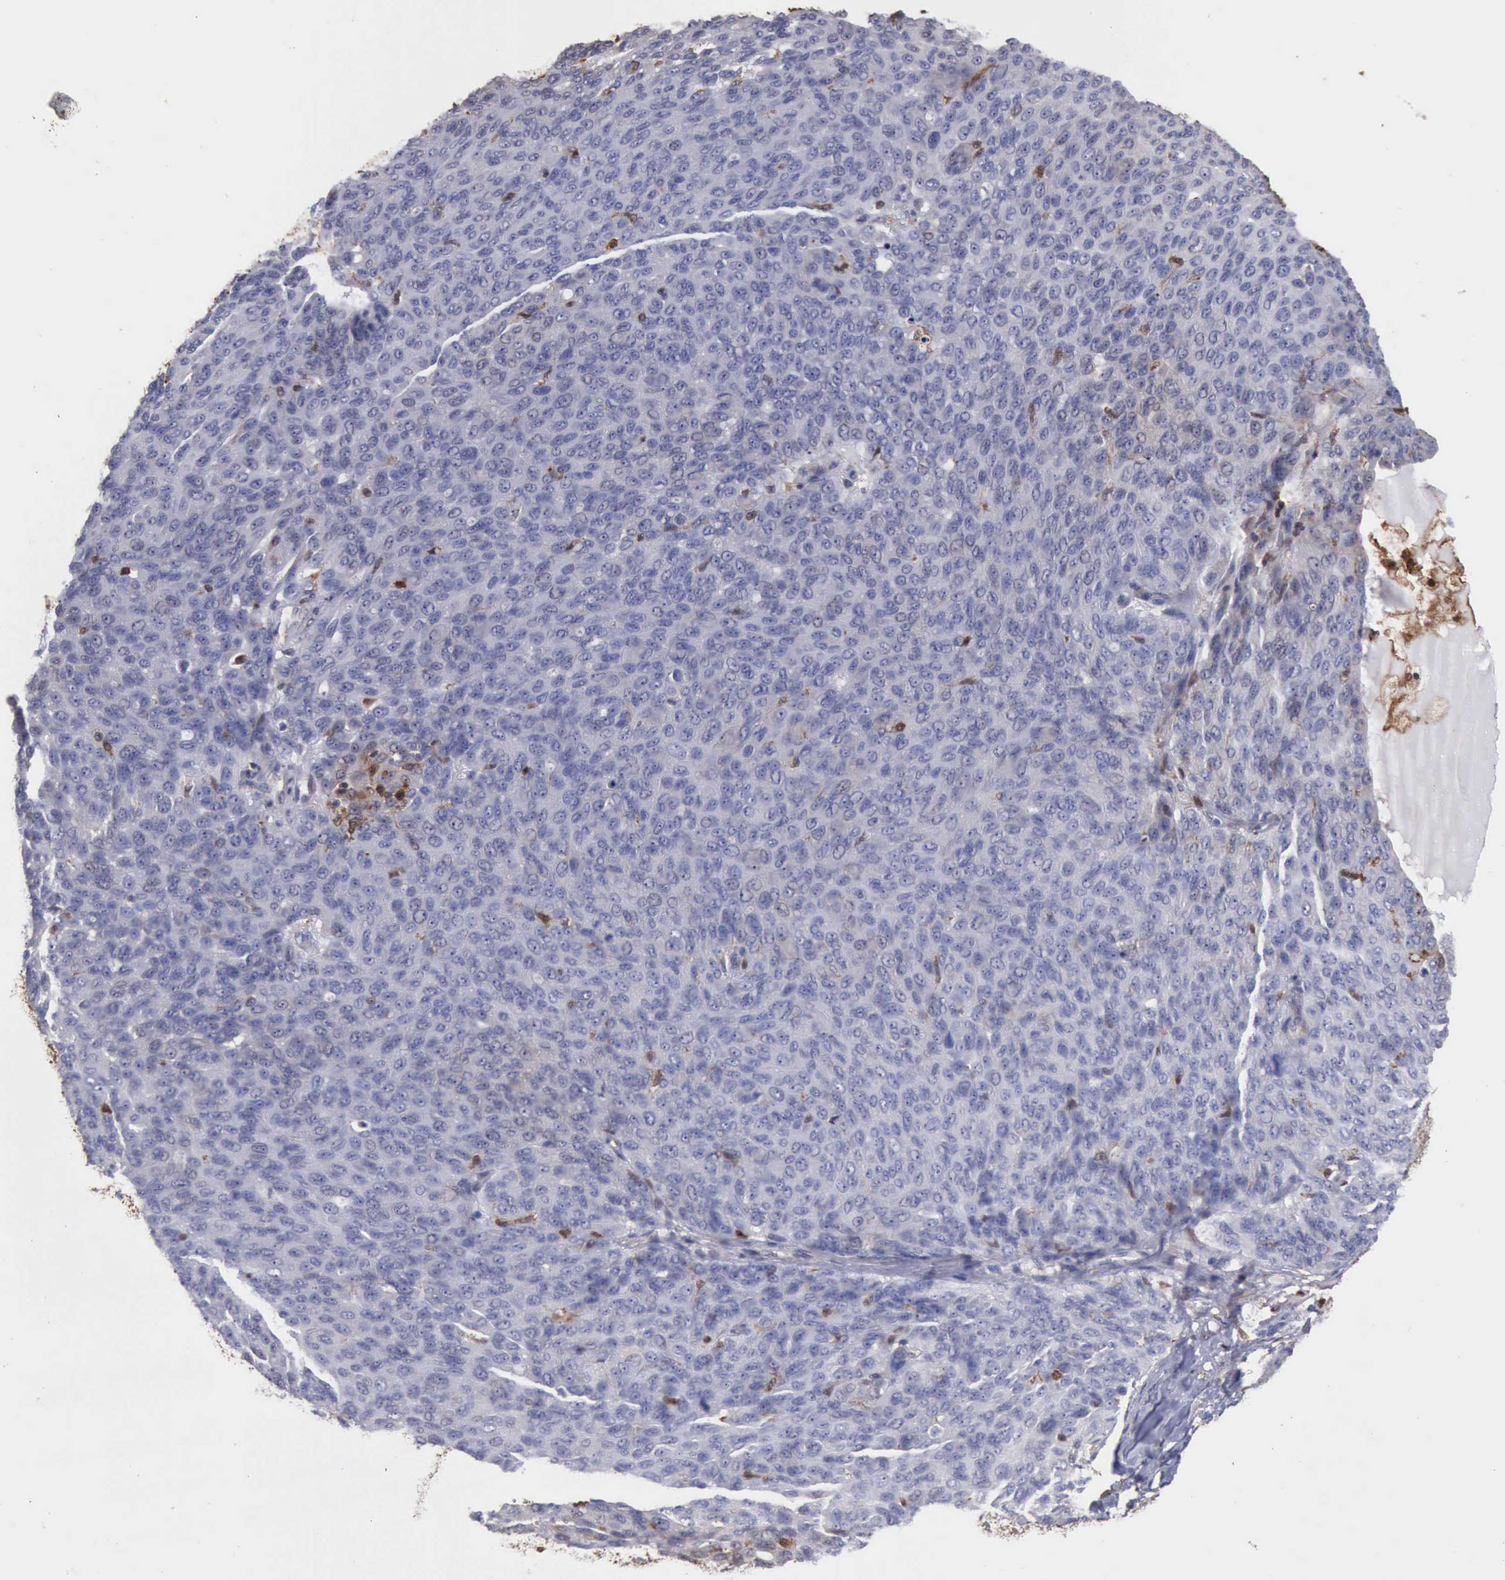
{"staining": {"intensity": "negative", "quantity": "none", "location": "none"}, "tissue": "ovarian cancer", "cell_type": "Tumor cells", "image_type": "cancer", "snomed": [{"axis": "morphology", "description": "Carcinoma, endometroid"}, {"axis": "topography", "description": "Ovary"}], "caption": "DAB immunohistochemical staining of ovarian cancer exhibits no significant staining in tumor cells.", "gene": "STAT1", "patient": {"sex": "female", "age": 60}}